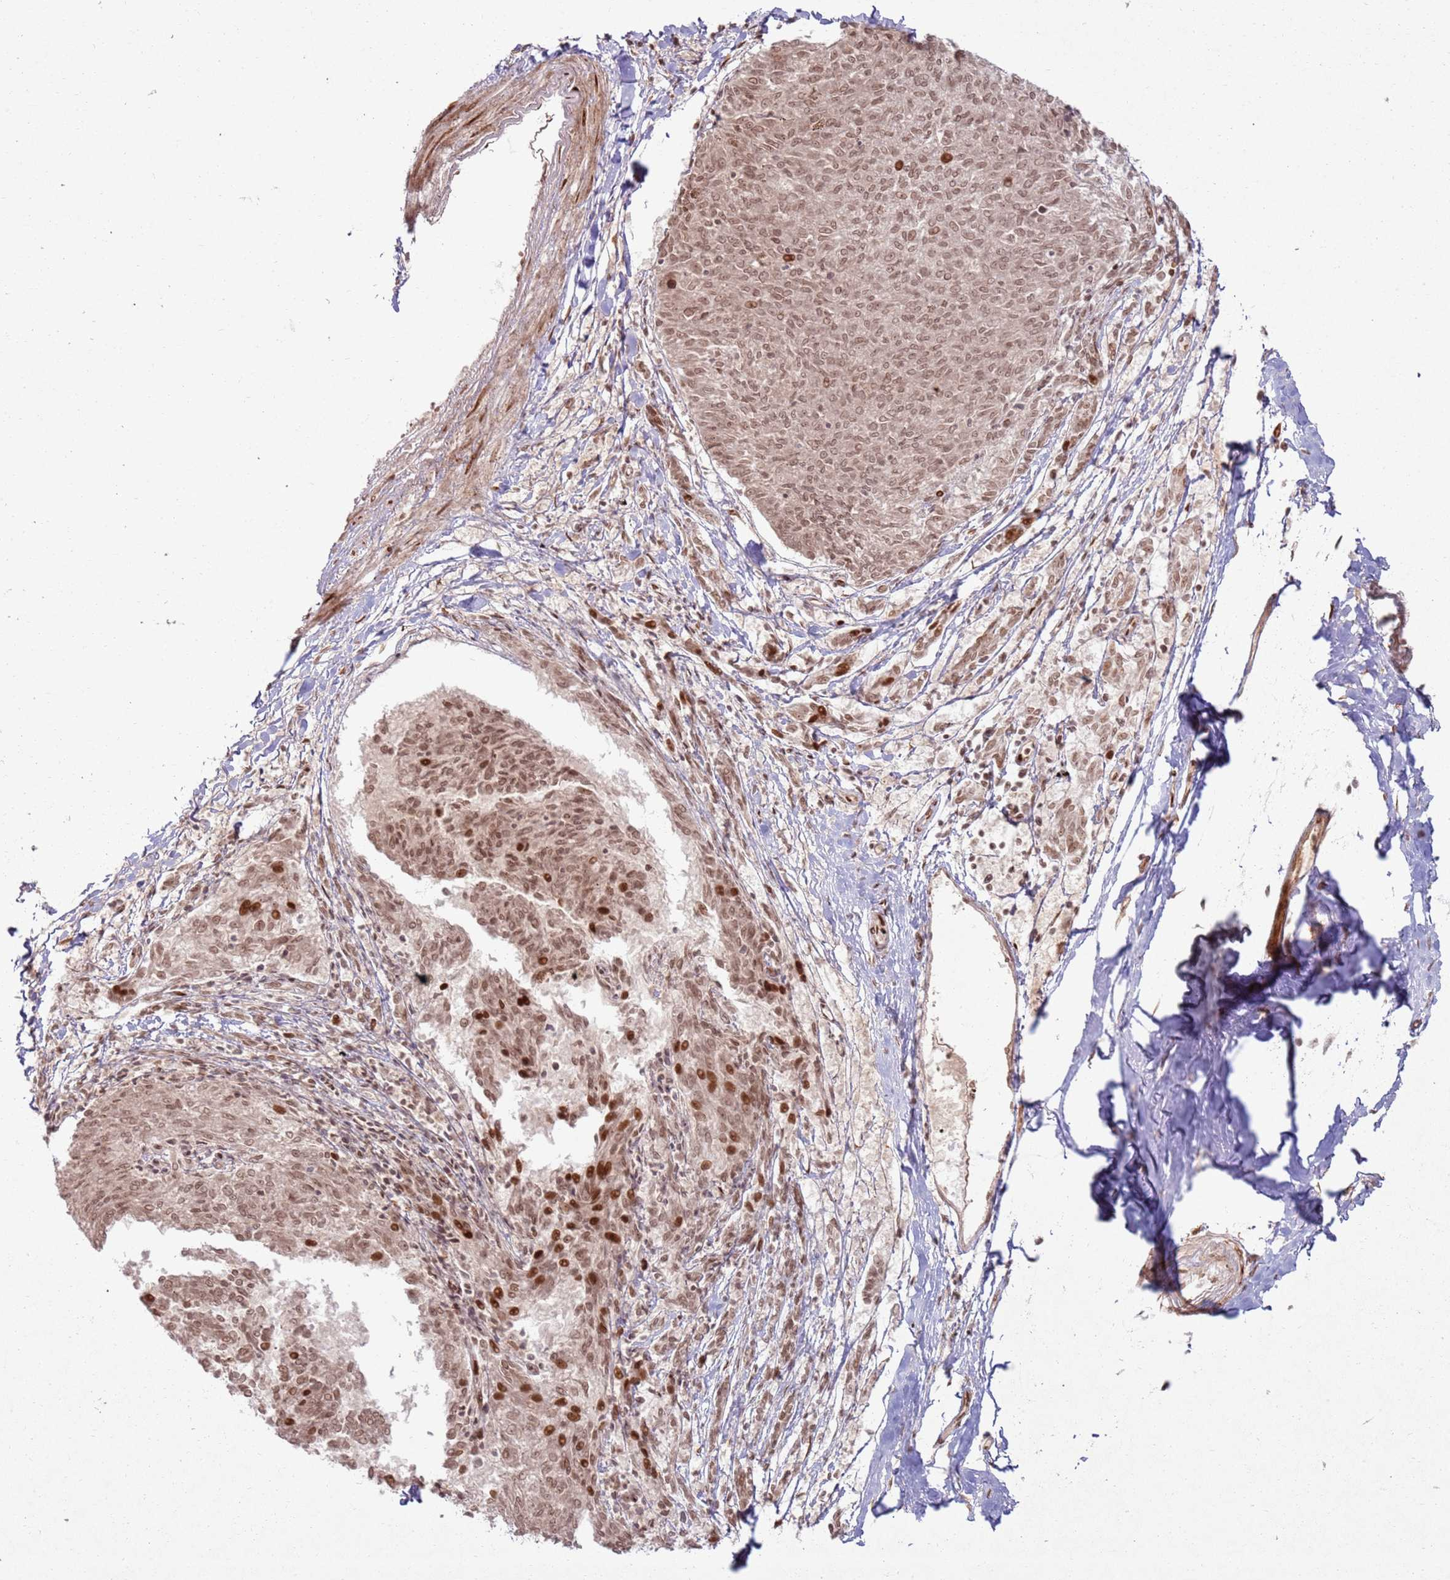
{"staining": {"intensity": "moderate", "quantity": ">75%", "location": "cytoplasmic/membranous,nuclear"}, "tissue": "melanoma", "cell_type": "Tumor cells", "image_type": "cancer", "snomed": [{"axis": "morphology", "description": "Malignant melanoma, NOS"}, {"axis": "topography", "description": "Skin"}], "caption": "A micrograph of melanoma stained for a protein demonstrates moderate cytoplasmic/membranous and nuclear brown staining in tumor cells.", "gene": "KLHL36", "patient": {"sex": "female", "age": 72}}